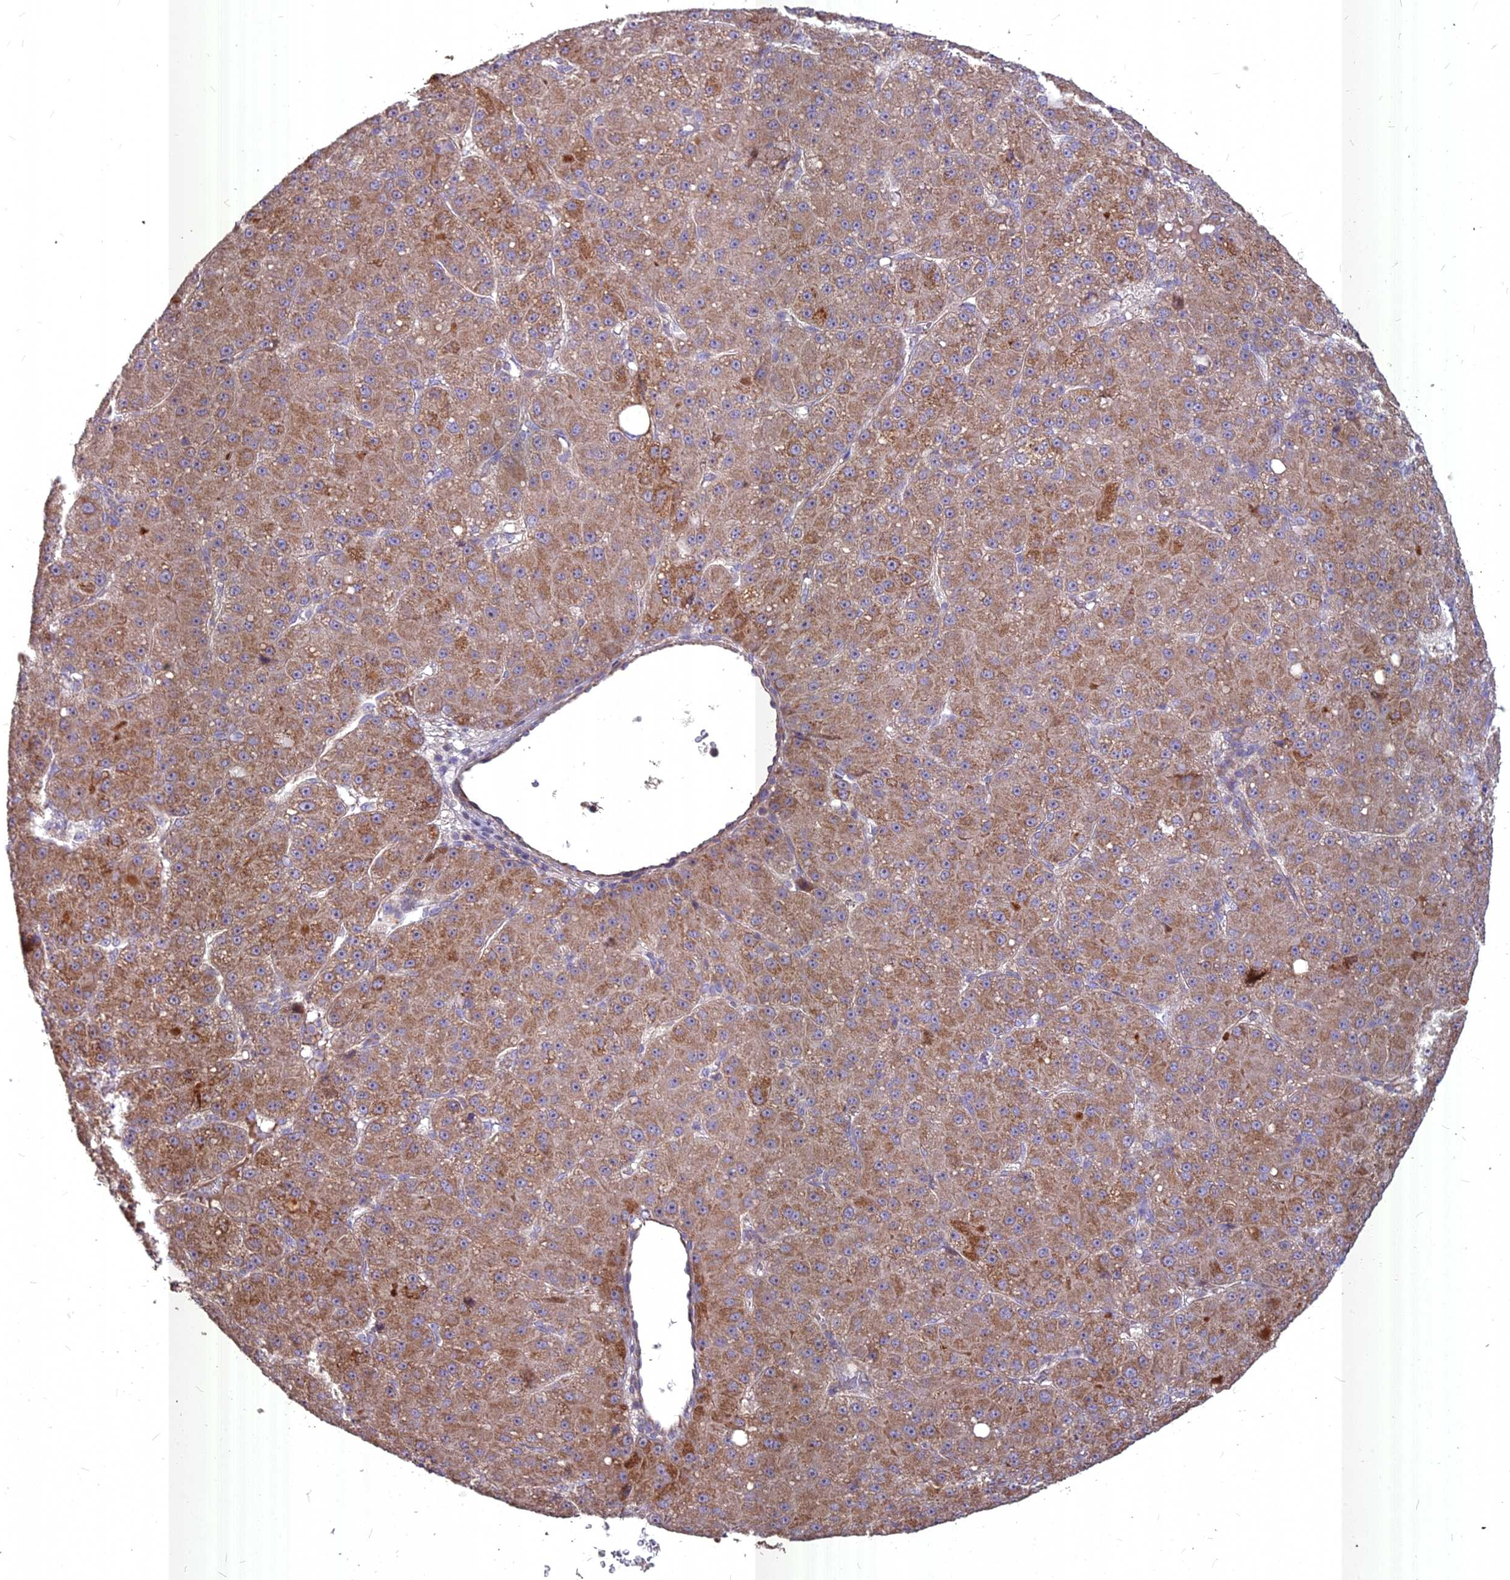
{"staining": {"intensity": "moderate", "quantity": ">75%", "location": "cytoplasmic/membranous"}, "tissue": "liver cancer", "cell_type": "Tumor cells", "image_type": "cancer", "snomed": [{"axis": "morphology", "description": "Carcinoma, Hepatocellular, NOS"}, {"axis": "topography", "description": "Liver"}], "caption": "Immunohistochemistry micrograph of neoplastic tissue: human liver cancer stained using immunohistochemistry shows medium levels of moderate protein expression localized specifically in the cytoplasmic/membranous of tumor cells, appearing as a cytoplasmic/membranous brown color.", "gene": "COX11", "patient": {"sex": "male", "age": 67}}